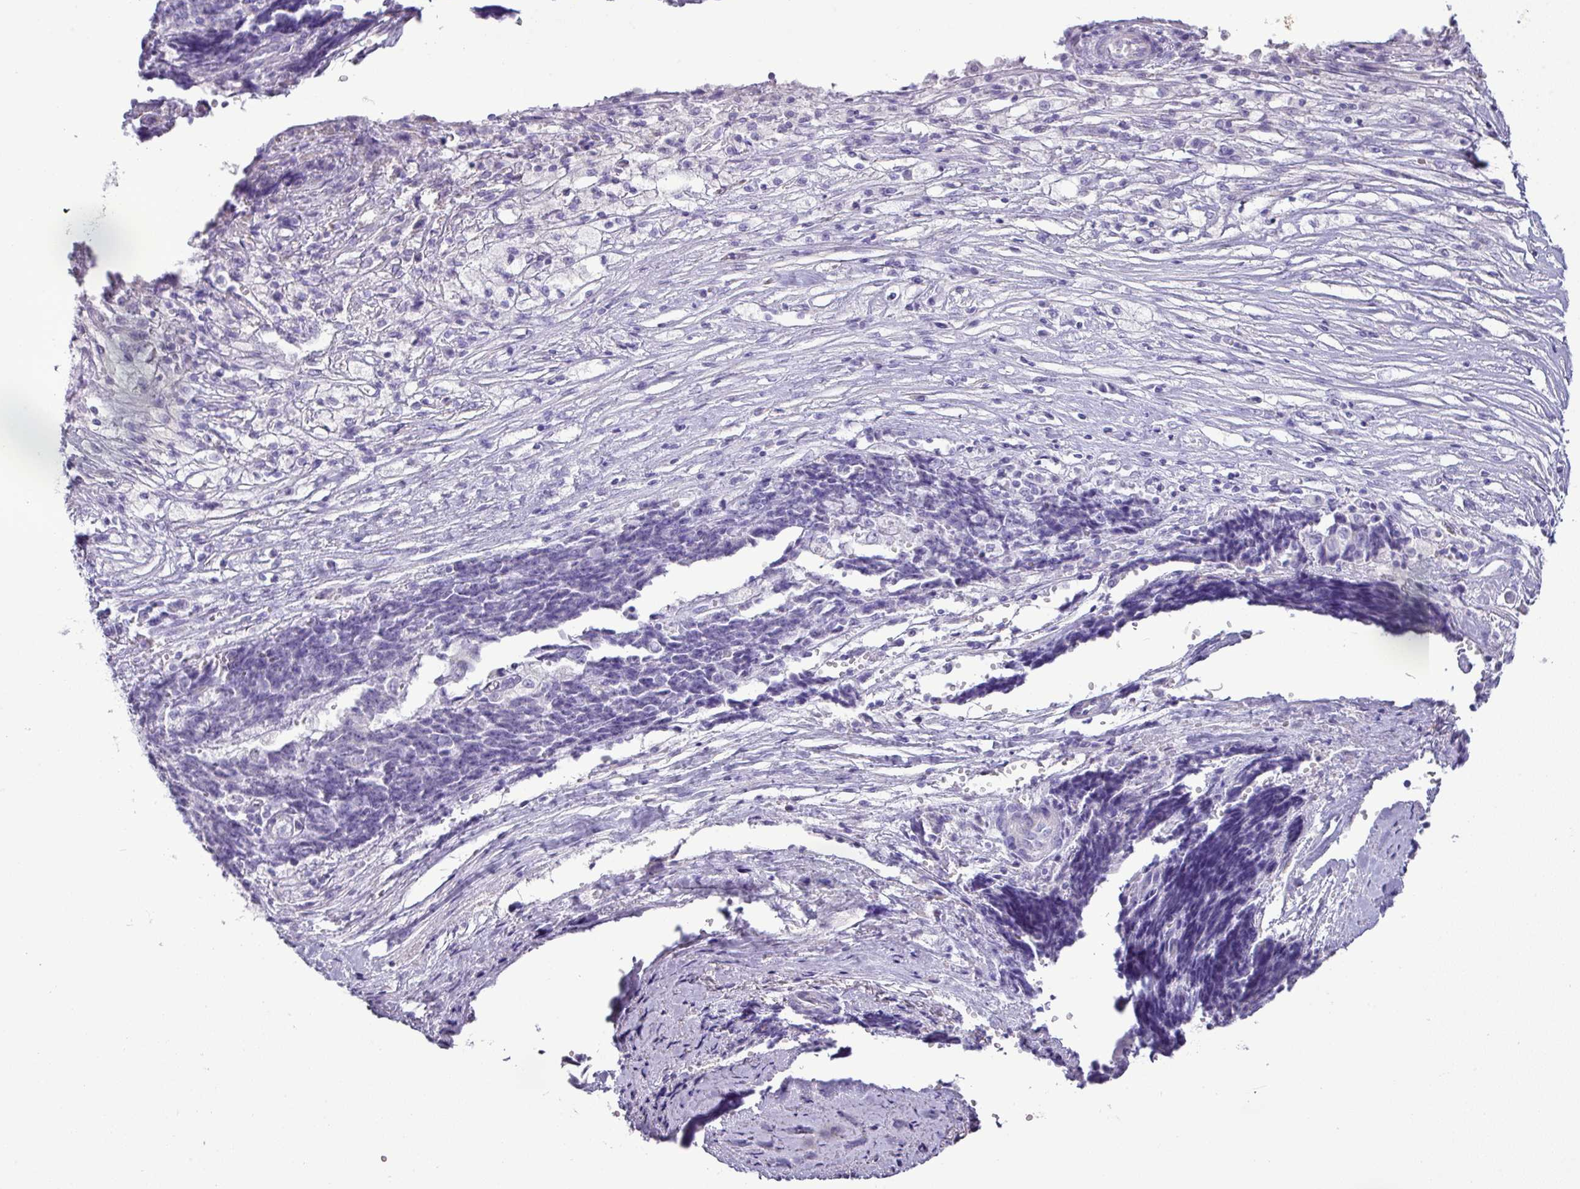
{"staining": {"intensity": "negative", "quantity": "none", "location": "none"}, "tissue": "ovarian cancer", "cell_type": "Tumor cells", "image_type": "cancer", "snomed": [{"axis": "morphology", "description": "Carcinoma, endometroid"}, {"axis": "topography", "description": "Ovary"}], "caption": "A micrograph of endometroid carcinoma (ovarian) stained for a protein displays no brown staining in tumor cells.", "gene": "GSTA3", "patient": {"sex": "female", "age": 42}}